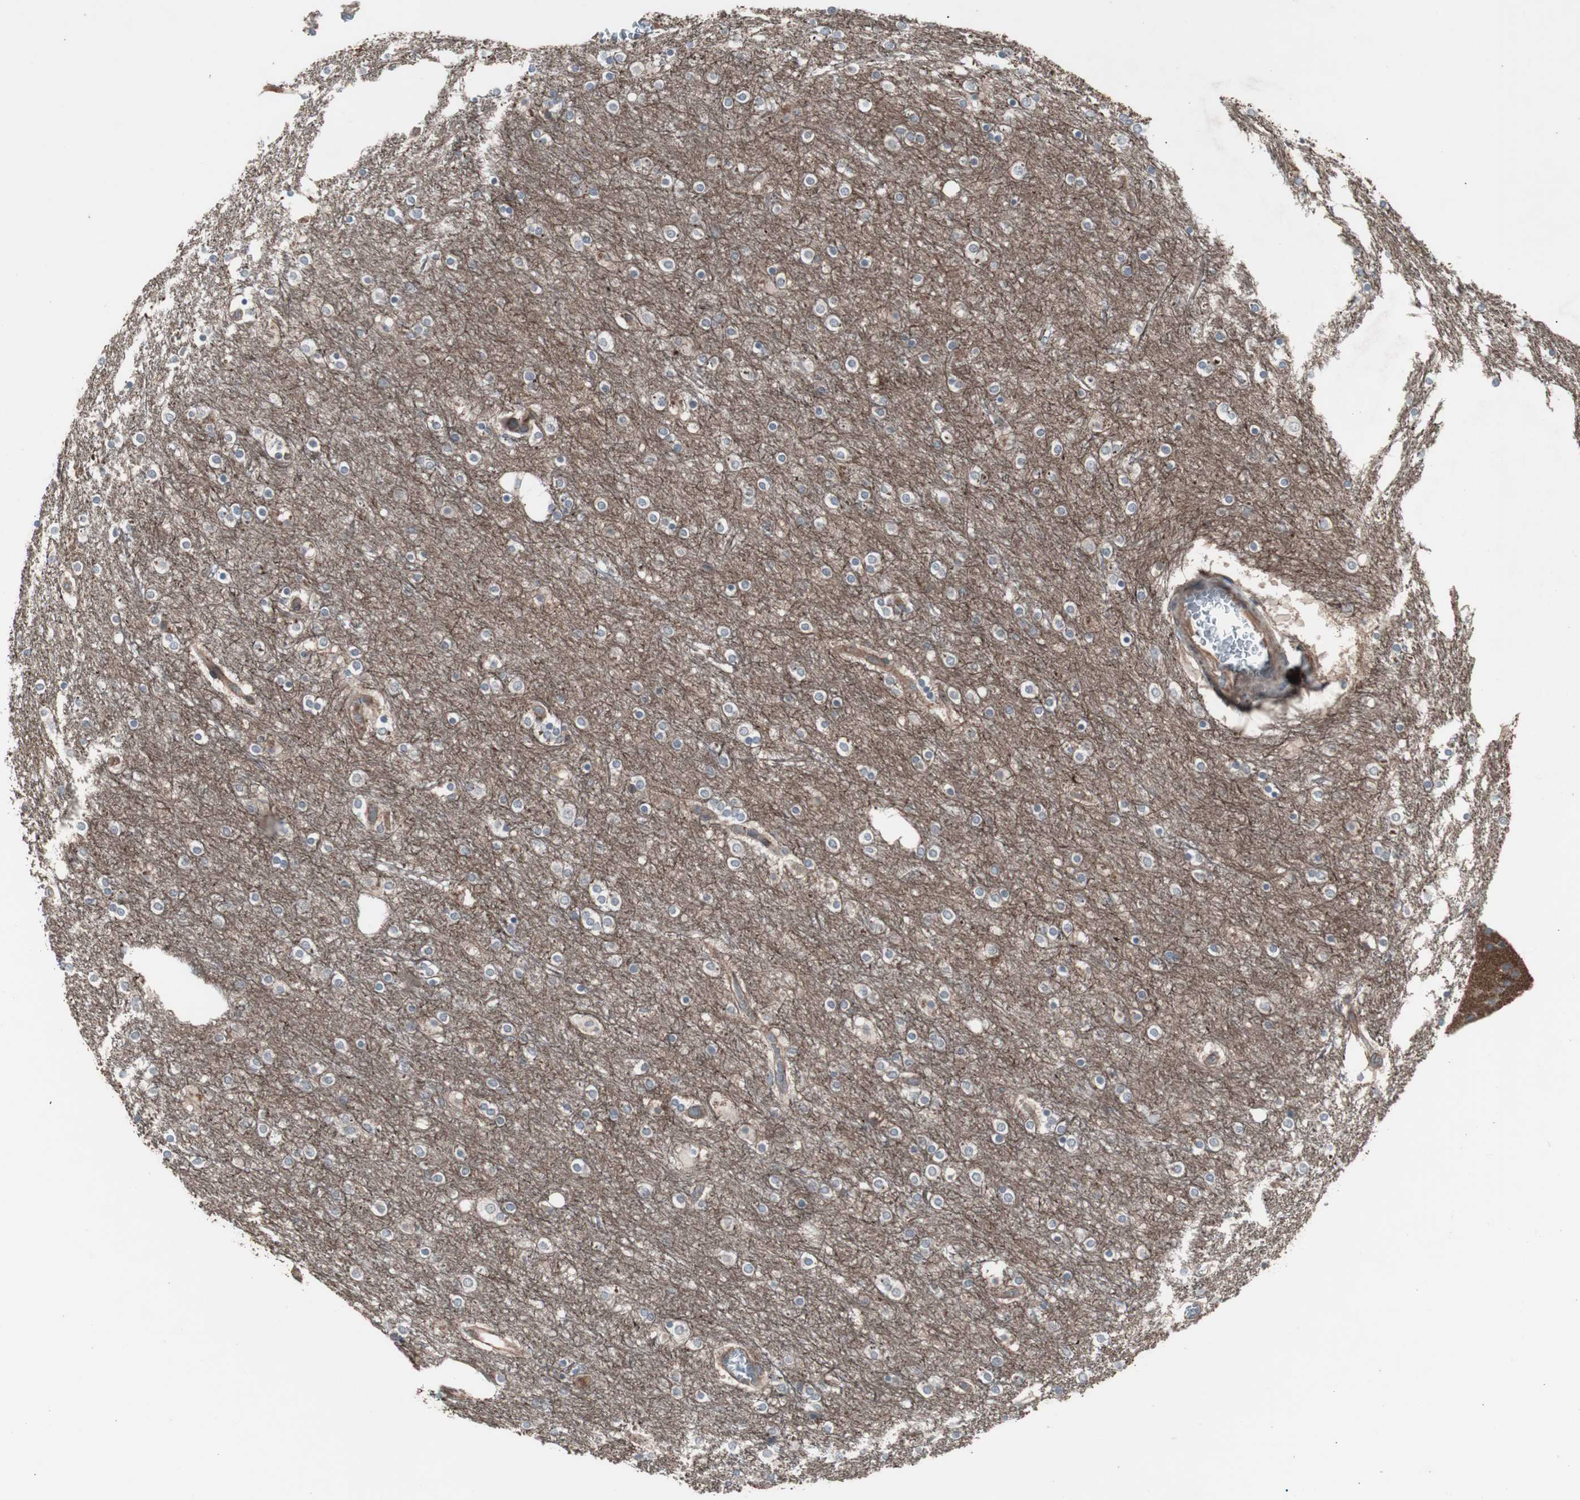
{"staining": {"intensity": "negative", "quantity": "none", "location": "none"}, "tissue": "cerebral cortex", "cell_type": "Endothelial cells", "image_type": "normal", "snomed": [{"axis": "morphology", "description": "Normal tissue, NOS"}, {"axis": "topography", "description": "Cerebral cortex"}], "caption": "IHC image of unremarkable cerebral cortex stained for a protein (brown), which reveals no staining in endothelial cells.", "gene": "SSTR2", "patient": {"sex": "female", "age": 54}}